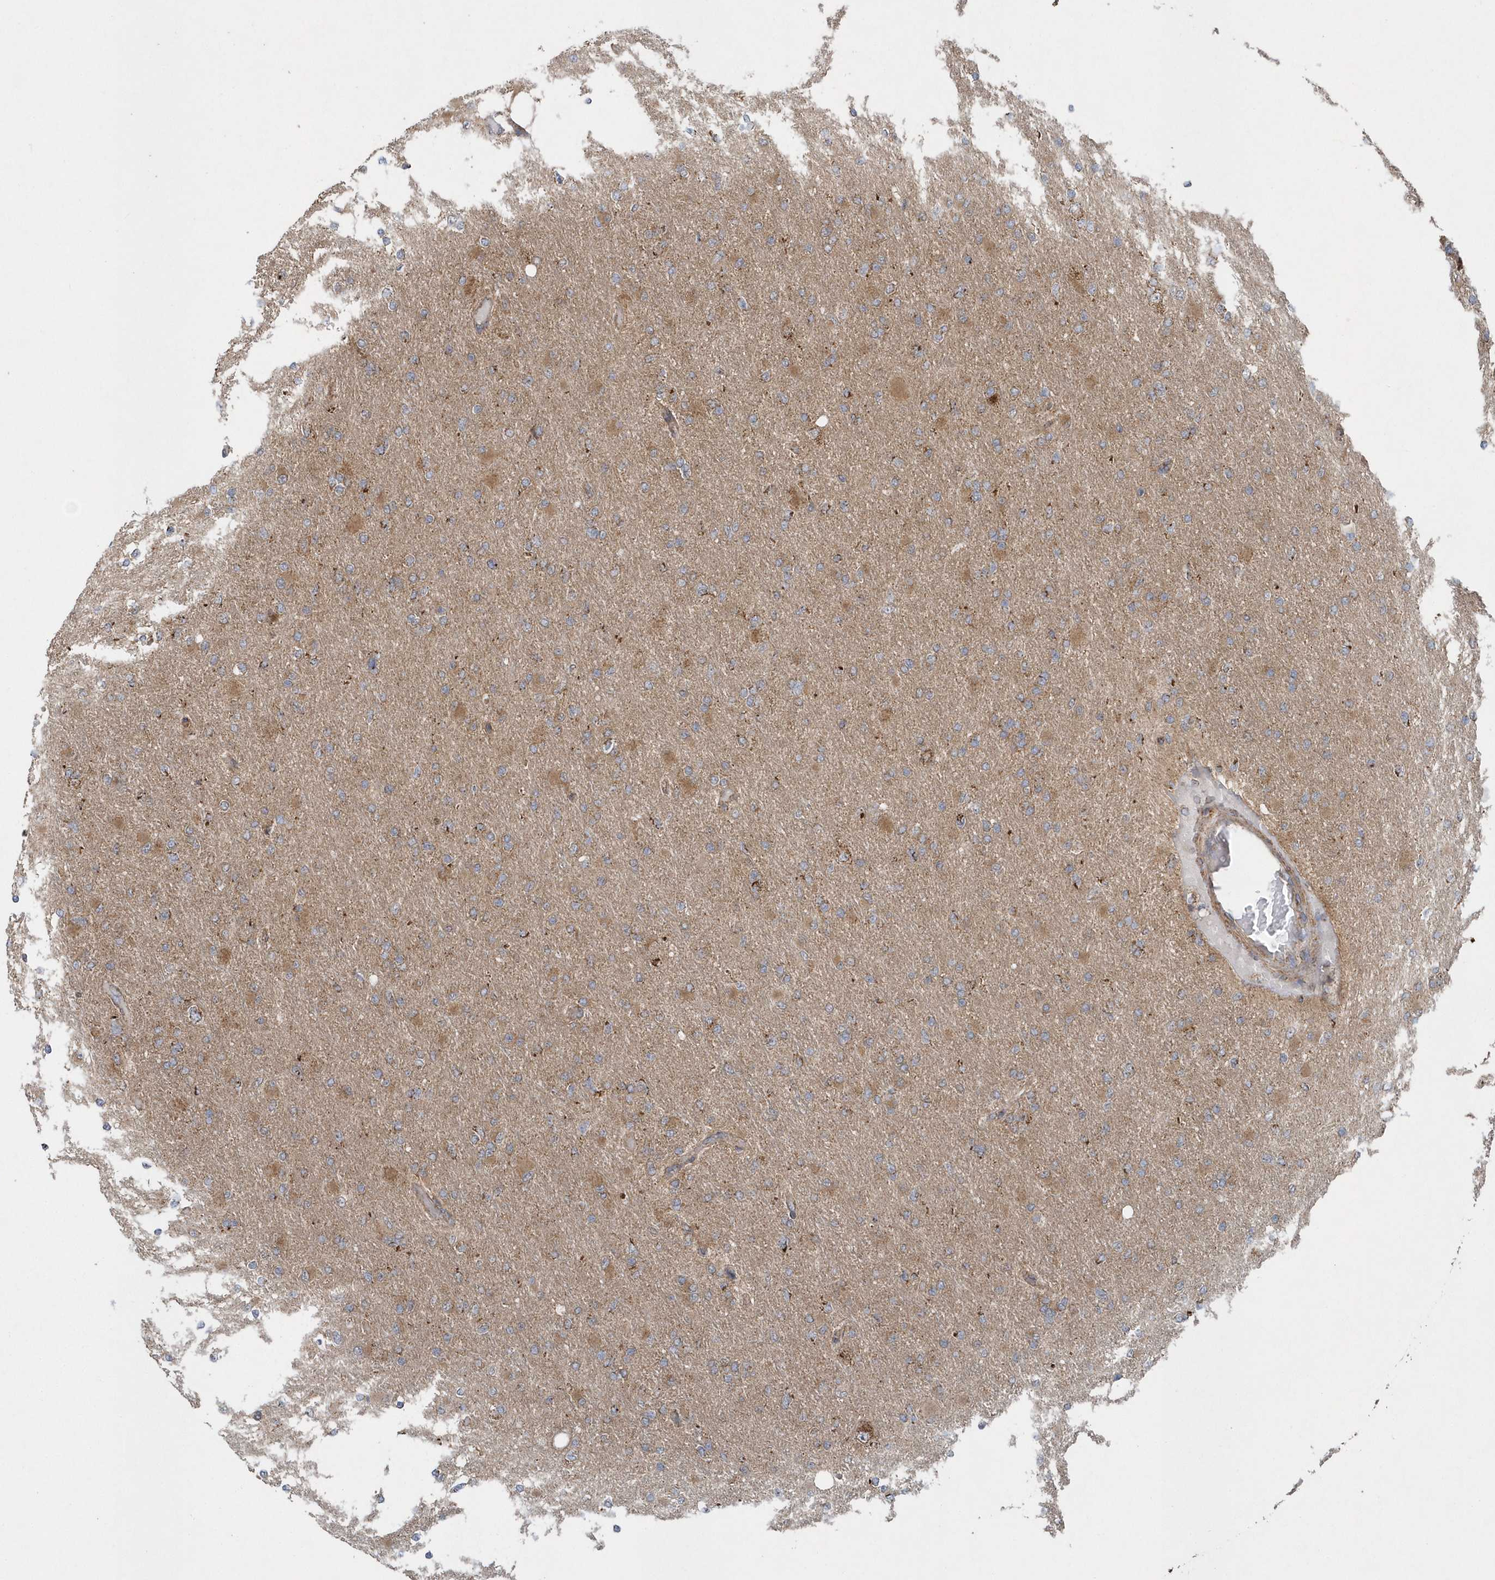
{"staining": {"intensity": "weak", "quantity": ">75%", "location": "cytoplasmic/membranous"}, "tissue": "glioma", "cell_type": "Tumor cells", "image_type": "cancer", "snomed": [{"axis": "morphology", "description": "Glioma, malignant, High grade"}, {"axis": "topography", "description": "Cerebral cortex"}], "caption": "High-magnification brightfield microscopy of high-grade glioma (malignant) stained with DAB (3,3'-diaminobenzidine) (brown) and counterstained with hematoxylin (blue). tumor cells exhibit weak cytoplasmic/membranous staining is appreciated in about>75% of cells. (brown staining indicates protein expression, while blue staining denotes nuclei).", "gene": "PPP1R7", "patient": {"sex": "female", "age": 36}}